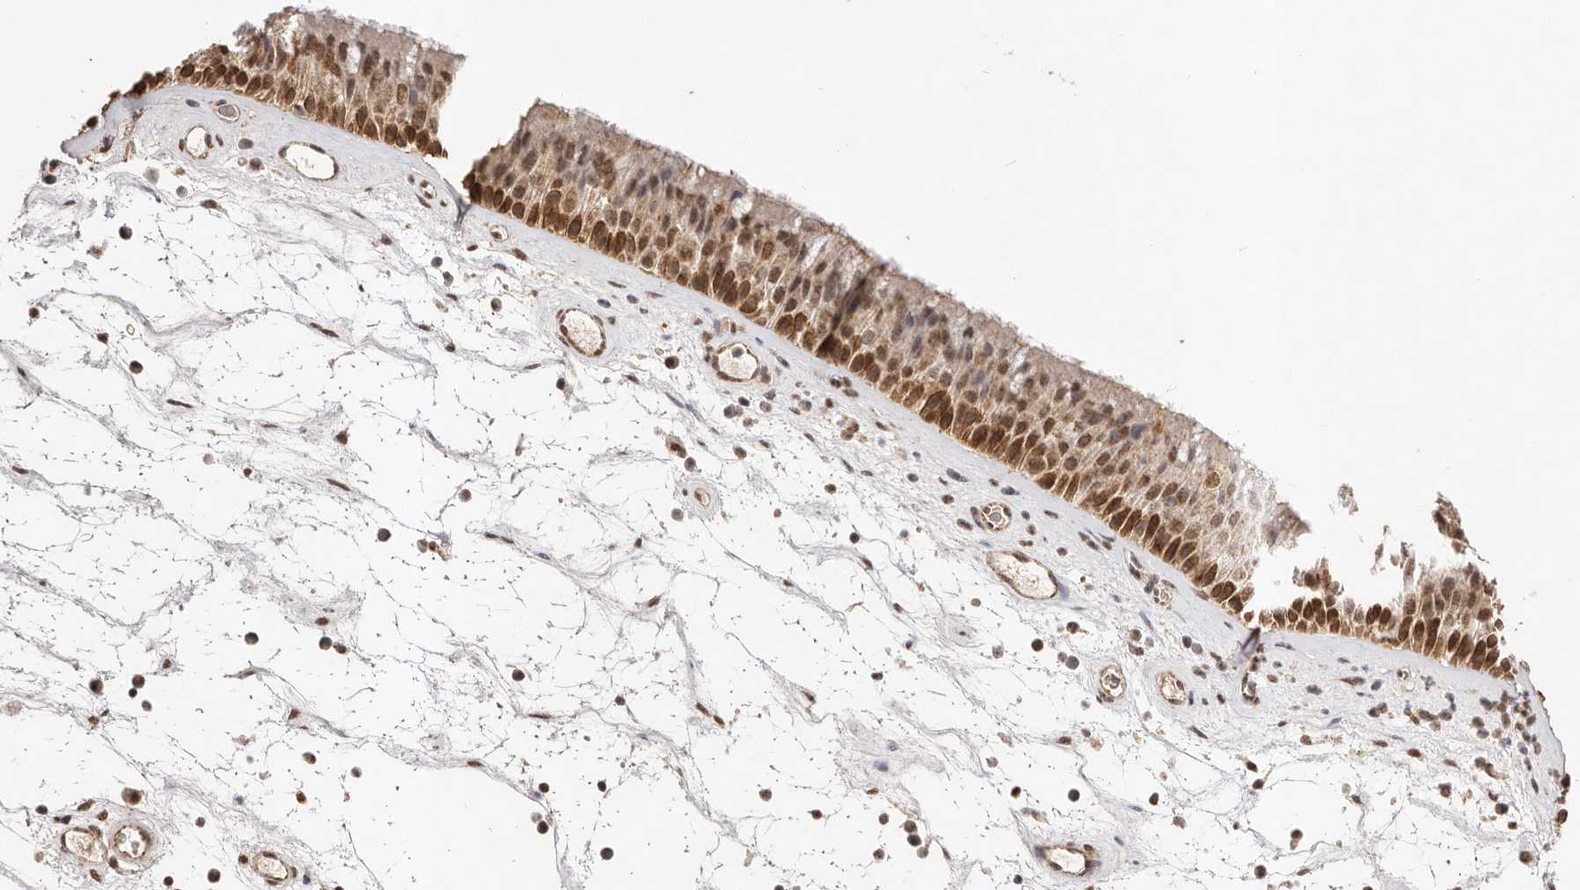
{"staining": {"intensity": "moderate", "quantity": ">75%", "location": "cytoplasmic/membranous,nuclear"}, "tissue": "nasopharynx", "cell_type": "Respiratory epithelial cells", "image_type": "normal", "snomed": [{"axis": "morphology", "description": "Normal tissue, NOS"}, {"axis": "topography", "description": "Nasopharynx"}], "caption": "Nasopharynx stained for a protein displays moderate cytoplasmic/membranous,nuclear positivity in respiratory epithelial cells.", "gene": "RPS6KA5", "patient": {"sex": "male", "age": 64}}